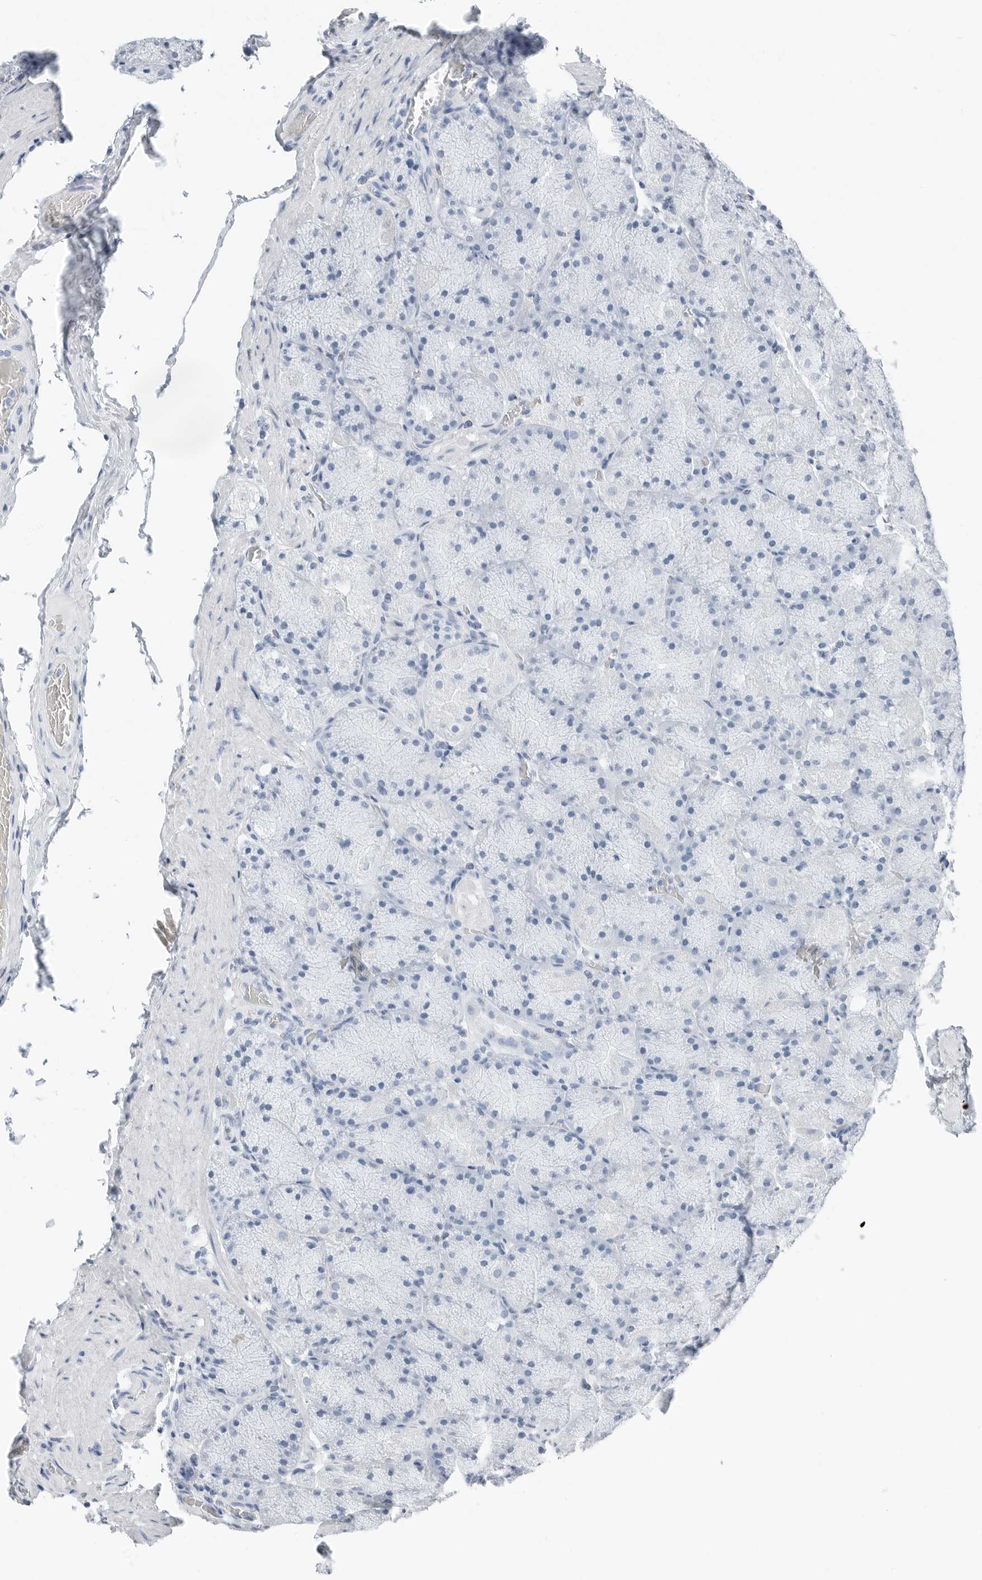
{"staining": {"intensity": "negative", "quantity": "none", "location": "none"}, "tissue": "stomach", "cell_type": "Glandular cells", "image_type": "normal", "snomed": [{"axis": "morphology", "description": "Normal tissue, NOS"}, {"axis": "topography", "description": "Stomach, upper"}, {"axis": "topography", "description": "Stomach"}], "caption": "Glandular cells are negative for protein expression in normal human stomach. (Stains: DAB (3,3'-diaminobenzidine) IHC with hematoxylin counter stain, Microscopy: brightfield microscopy at high magnification).", "gene": "SLPI", "patient": {"sex": "male", "age": 48}}